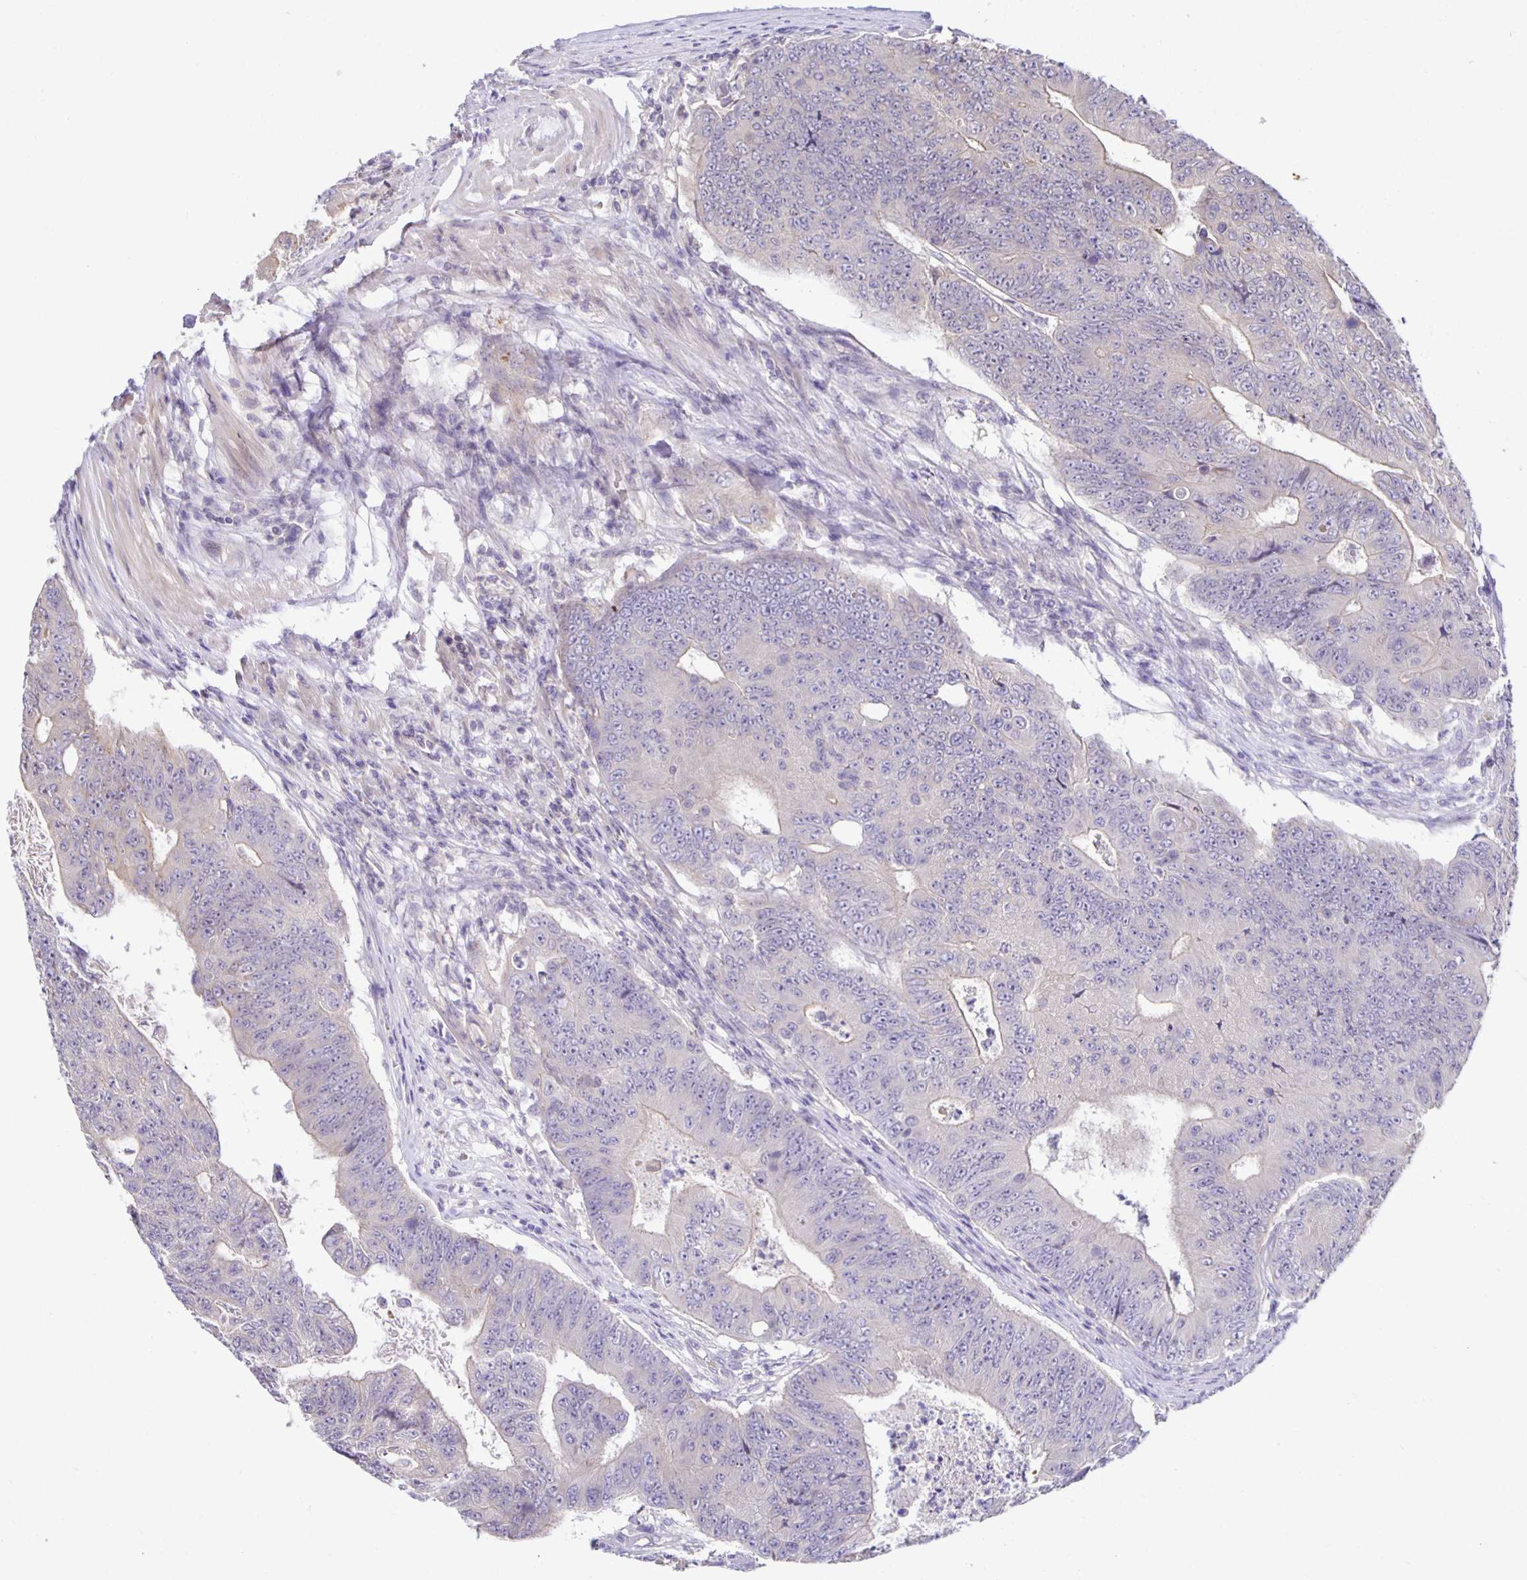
{"staining": {"intensity": "negative", "quantity": "none", "location": "none"}, "tissue": "colorectal cancer", "cell_type": "Tumor cells", "image_type": "cancer", "snomed": [{"axis": "morphology", "description": "Adenocarcinoma, NOS"}, {"axis": "topography", "description": "Colon"}], "caption": "Tumor cells show no significant protein positivity in adenocarcinoma (colorectal).", "gene": "MIEN1", "patient": {"sex": "female", "age": 48}}